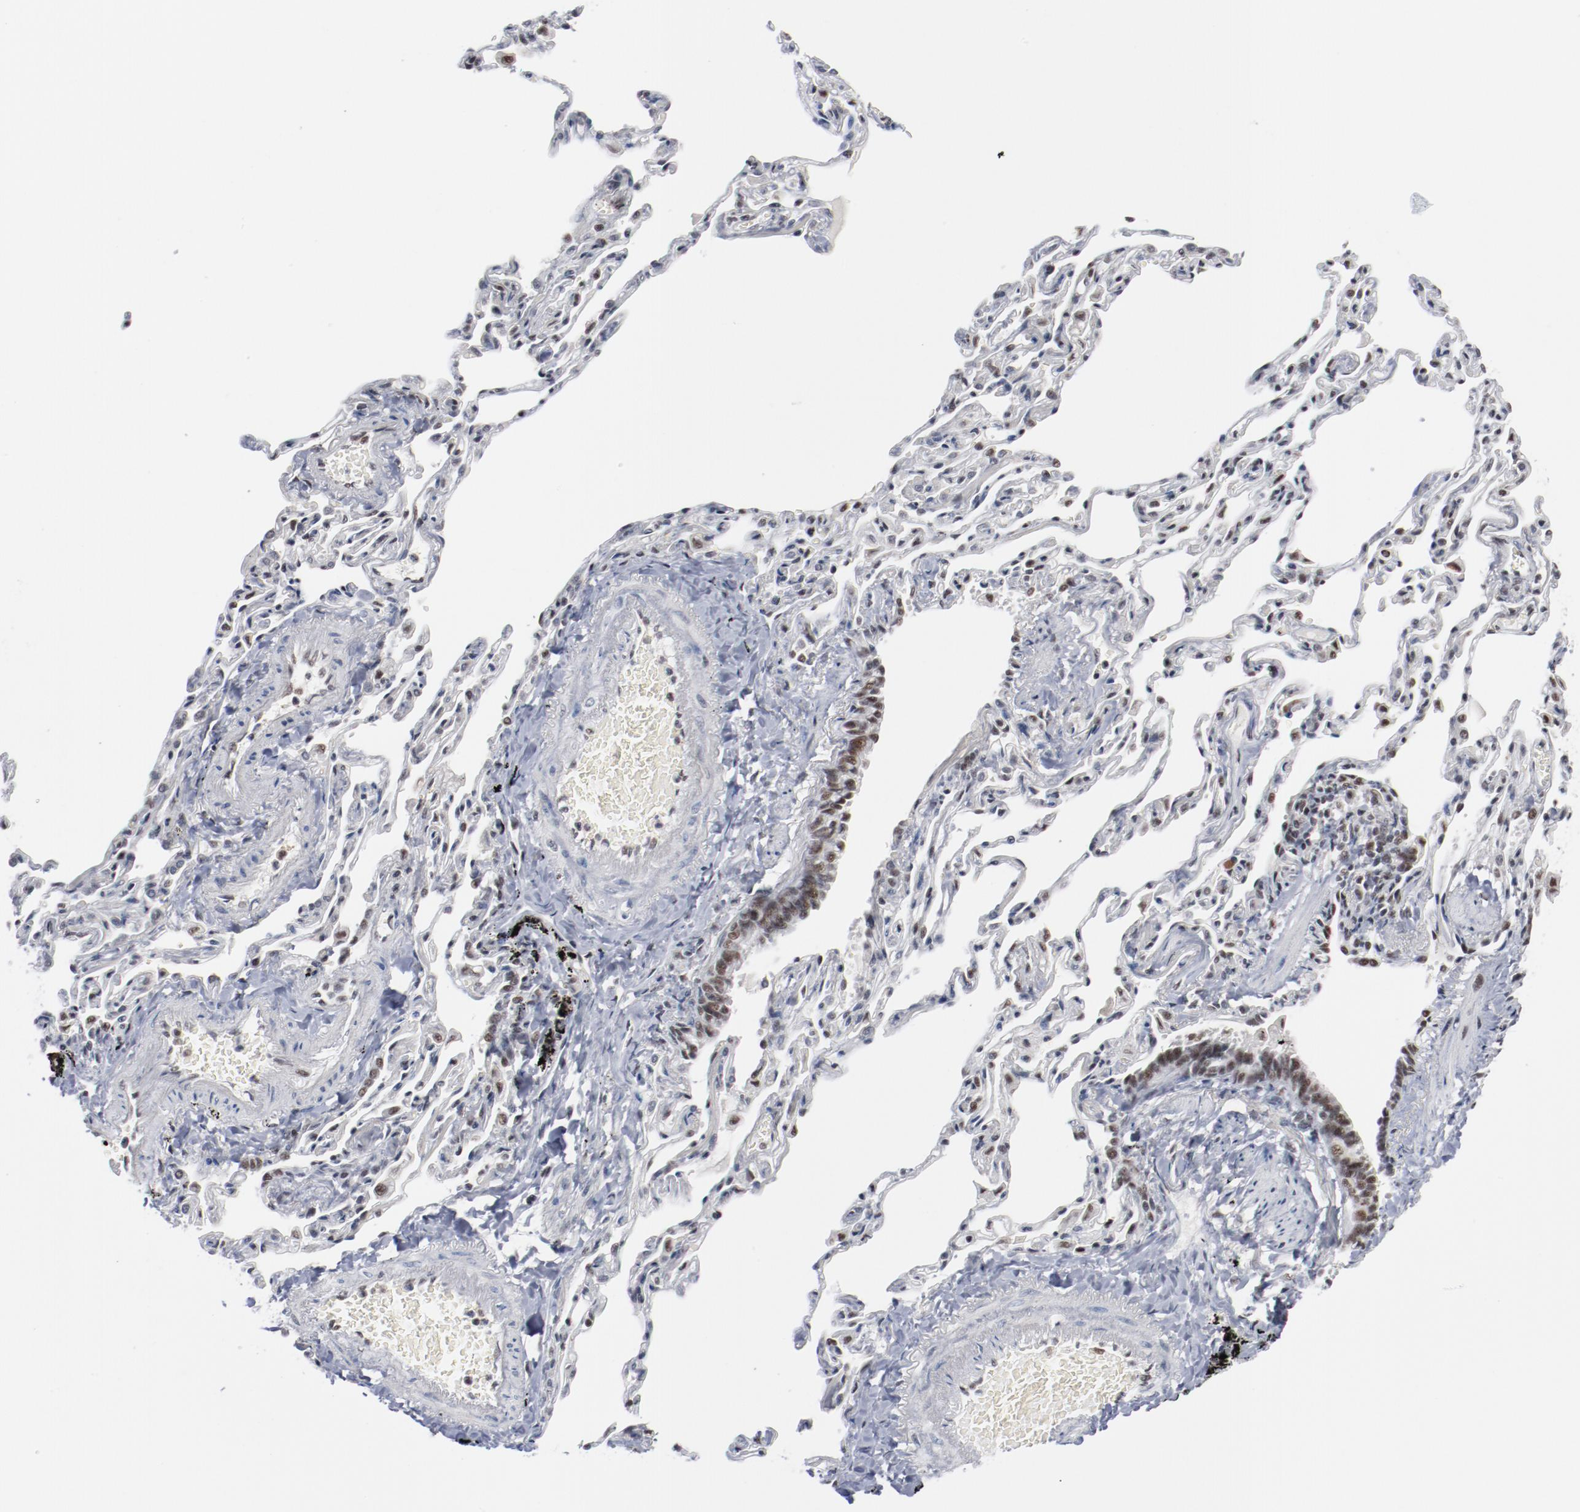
{"staining": {"intensity": "moderate", "quantity": ">75%", "location": "nuclear"}, "tissue": "bronchus", "cell_type": "Respiratory epithelial cells", "image_type": "normal", "snomed": [{"axis": "morphology", "description": "Normal tissue, NOS"}, {"axis": "topography", "description": "Cartilage tissue"}, {"axis": "topography", "description": "Bronchus"}, {"axis": "topography", "description": "Lung"}], "caption": "Immunohistochemistry image of normal human bronchus stained for a protein (brown), which displays medium levels of moderate nuclear staining in about >75% of respiratory epithelial cells.", "gene": "BUB3", "patient": {"sex": "male", "age": 64}}